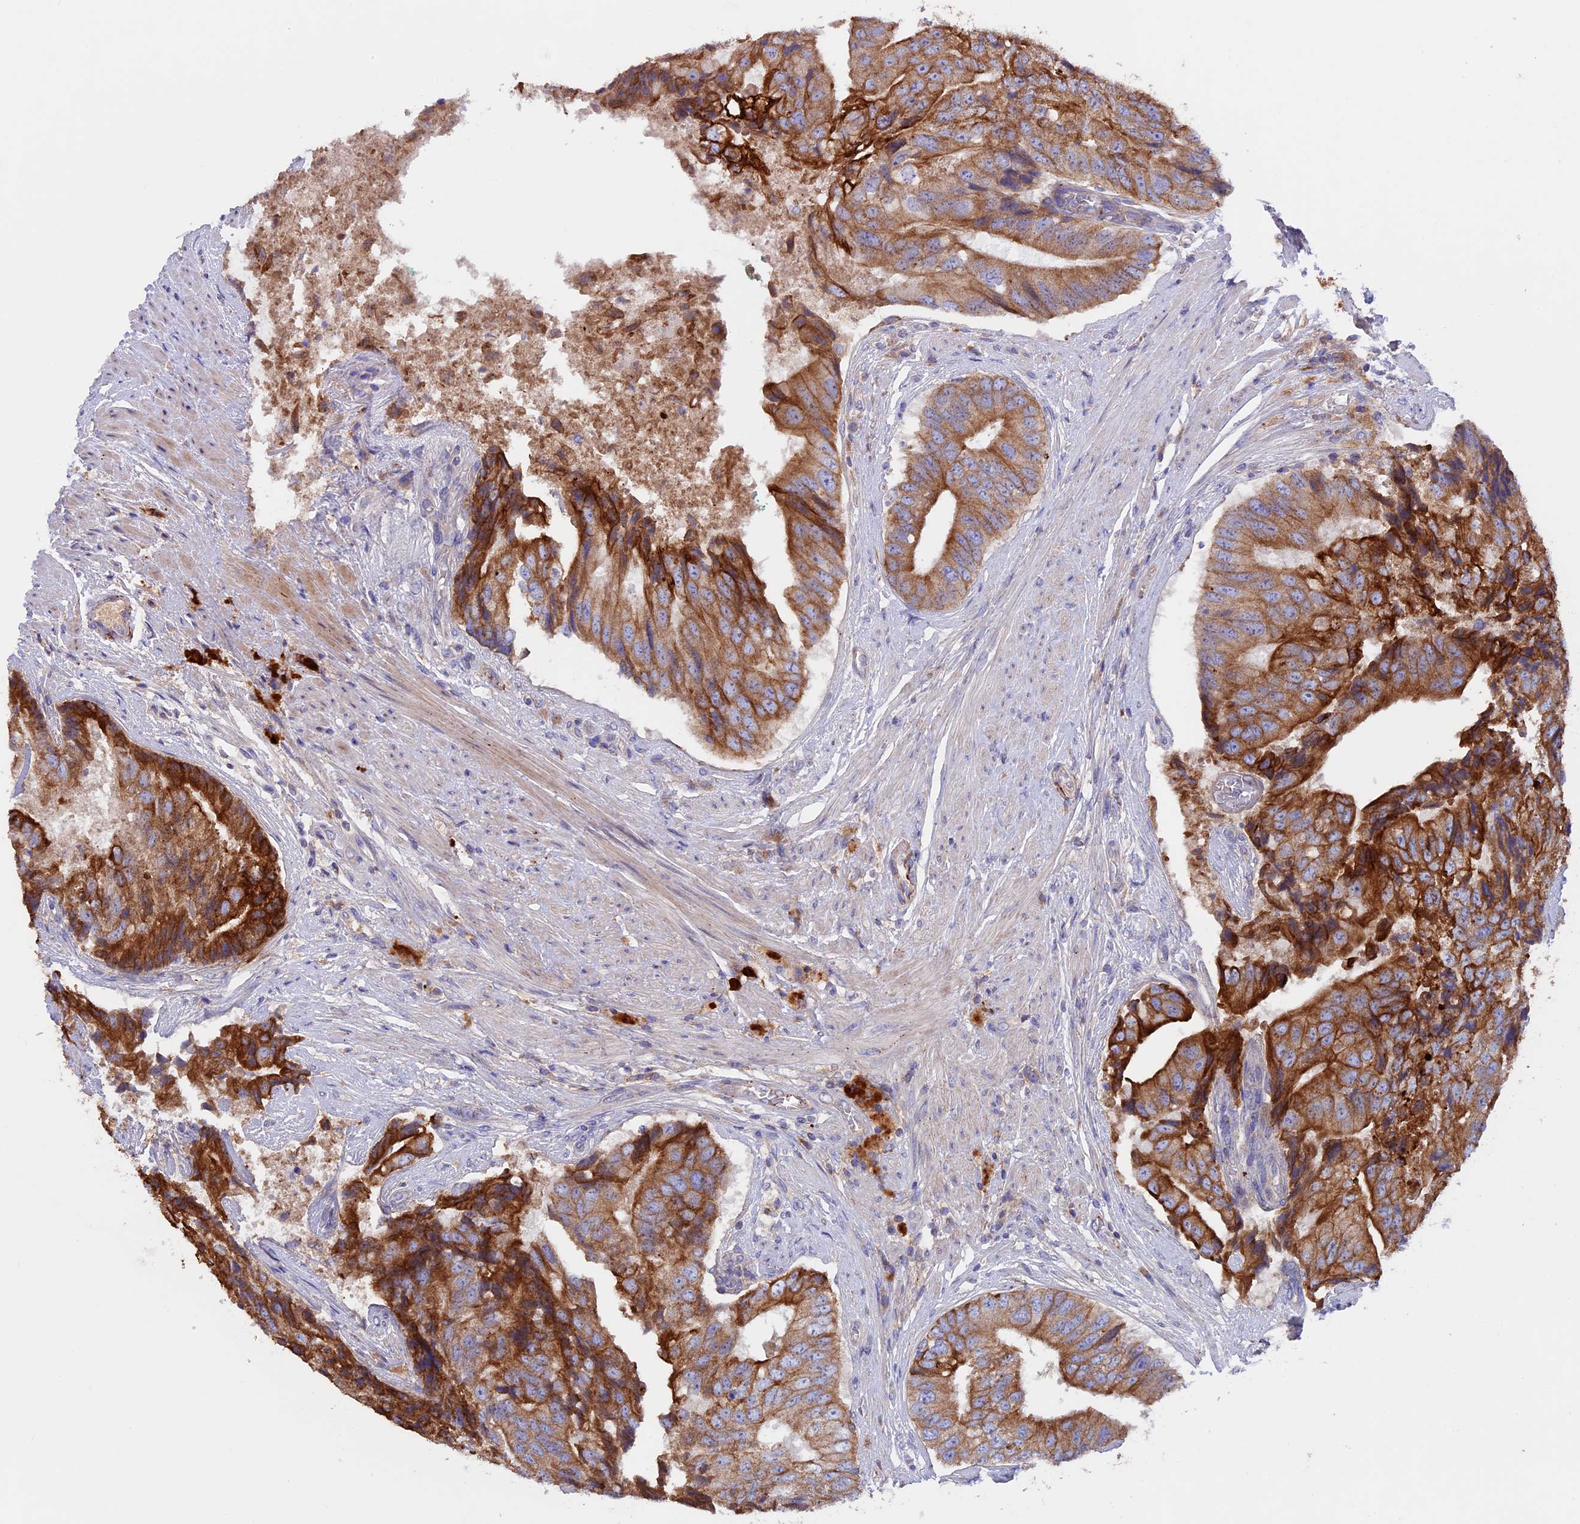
{"staining": {"intensity": "moderate", "quantity": ">75%", "location": "cytoplasmic/membranous"}, "tissue": "prostate cancer", "cell_type": "Tumor cells", "image_type": "cancer", "snomed": [{"axis": "morphology", "description": "Adenocarcinoma, High grade"}, {"axis": "topography", "description": "Prostate"}], "caption": "Protein staining of high-grade adenocarcinoma (prostate) tissue exhibits moderate cytoplasmic/membranous expression in approximately >75% of tumor cells.", "gene": "PTPN9", "patient": {"sex": "male", "age": 70}}